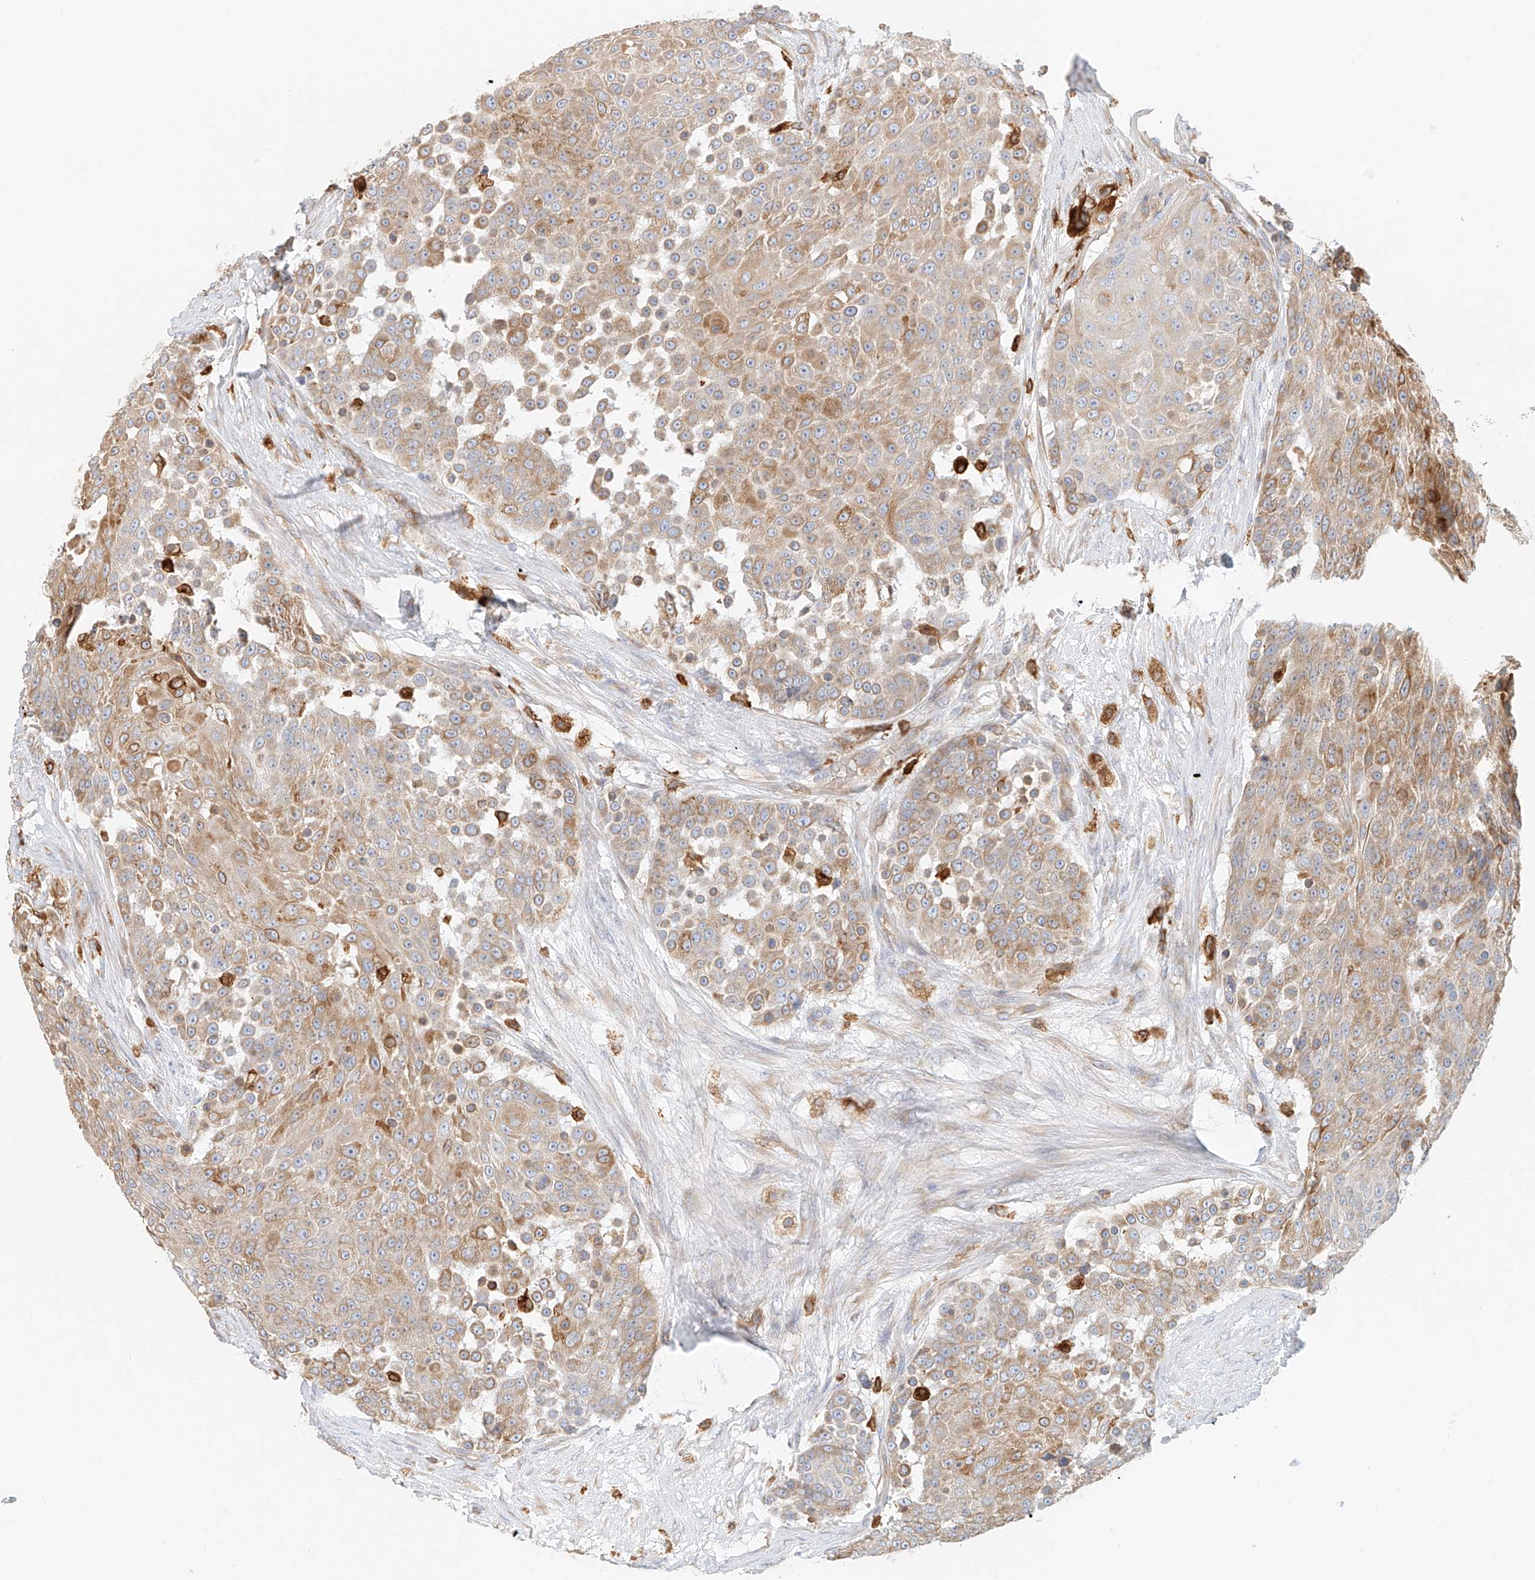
{"staining": {"intensity": "moderate", "quantity": "25%-75%", "location": "cytoplasmic/membranous"}, "tissue": "urothelial cancer", "cell_type": "Tumor cells", "image_type": "cancer", "snomed": [{"axis": "morphology", "description": "Urothelial carcinoma, High grade"}, {"axis": "topography", "description": "Urinary bladder"}], "caption": "Immunohistochemistry (IHC) of urothelial carcinoma (high-grade) reveals medium levels of moderate cytoplasmic/membranous staining in approximately 25%-75% of tumor cells.", "gene": "DHRS7", "patient": {"sex": "female", "age": 63}}